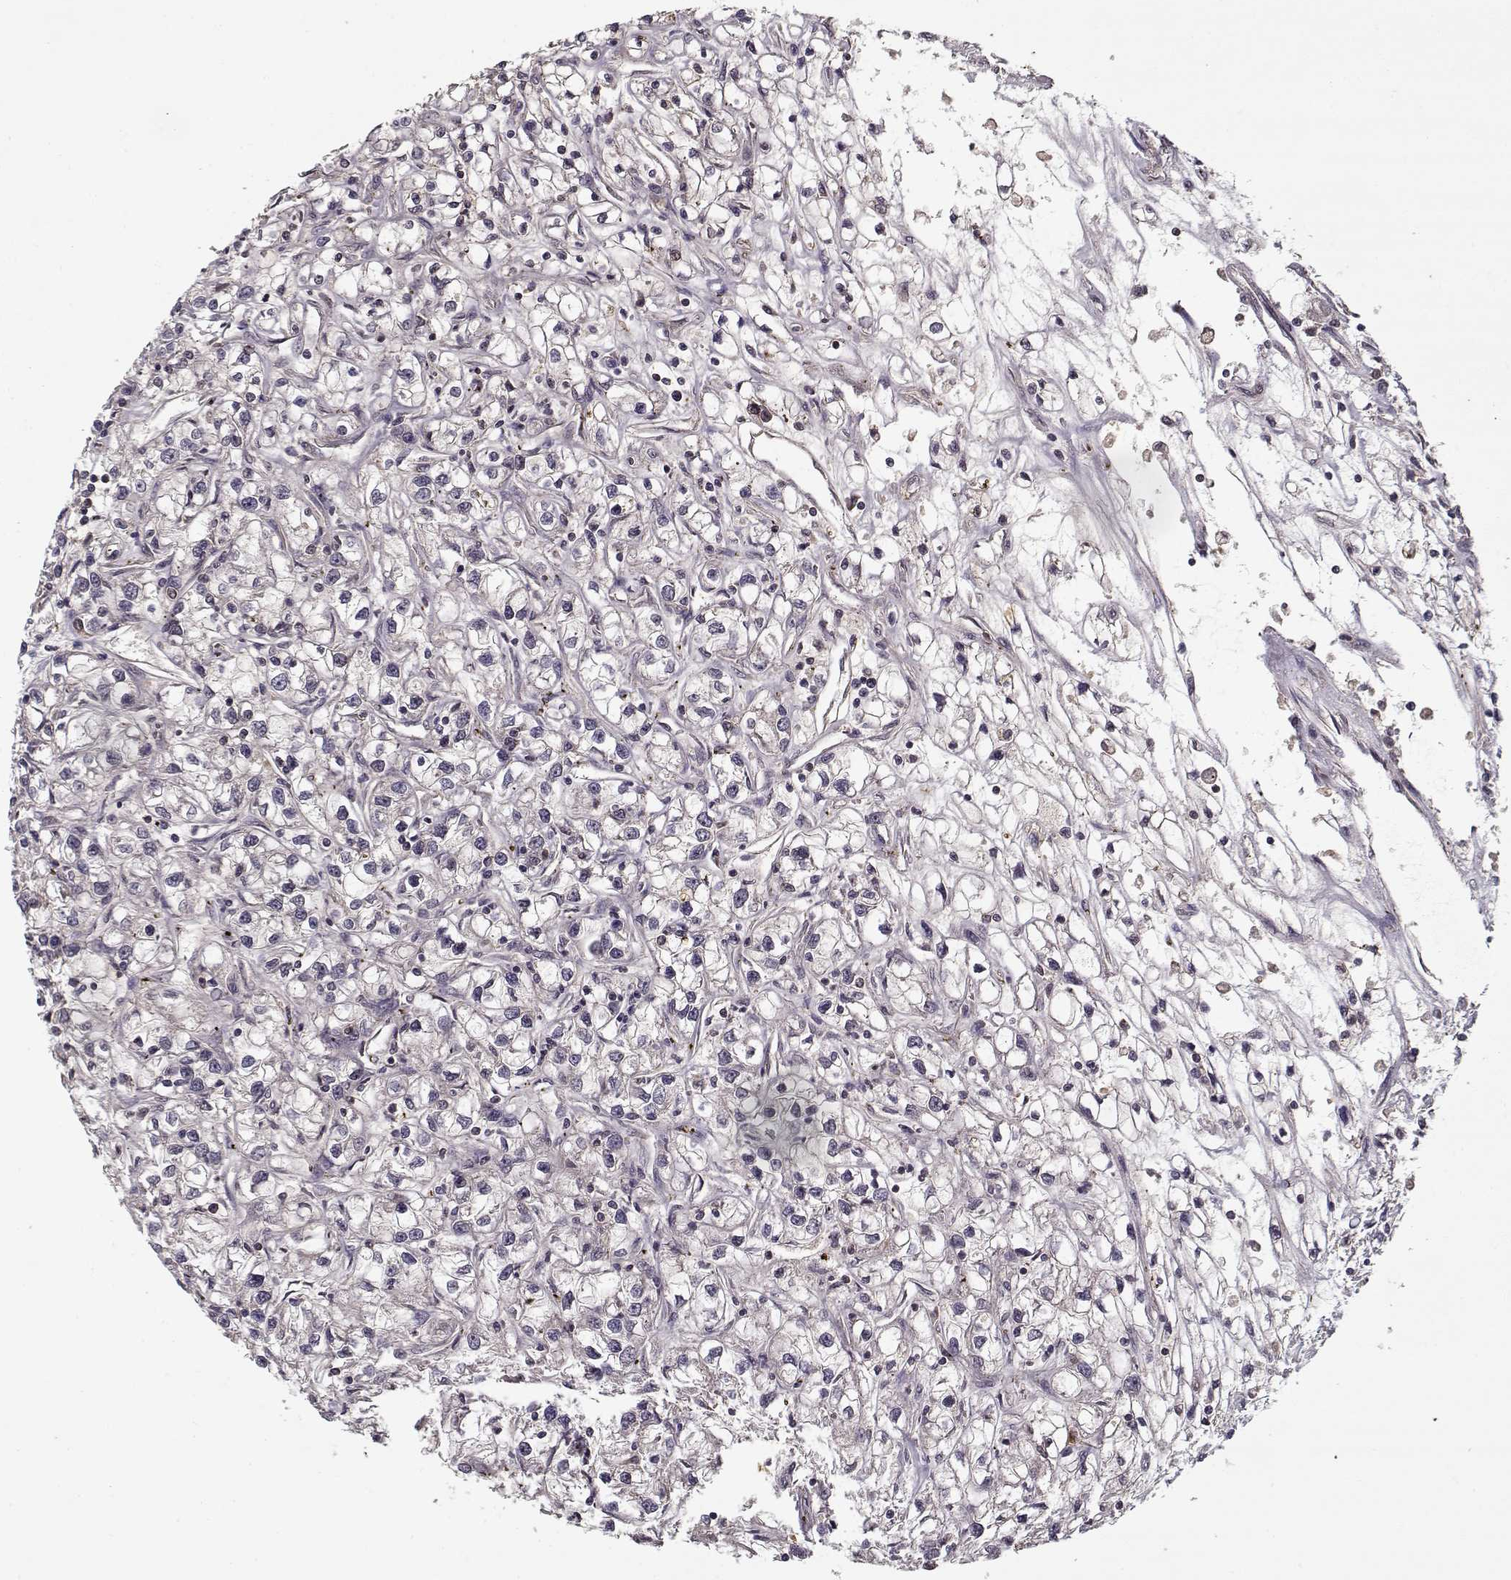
{"staining": {"intensity": "weak", "quantity": "<25%", "location": "cytoplasmic/membranous"}, "tissue": "renal cancer", "cell_type": "Tumor cells", "image_type": "cancer", "snomed": [{"axis": "morphology", "description": "Adenocarcinoma, NOS"}, {"axis": "topography", "description": "Kidney"}], "caption": "Image shows no significant protein staining in tumor cells of renal cancer (adenocarcinoma).", "gene": "PPP1R12A", "patient": {"sex": "female", "age": 59}}